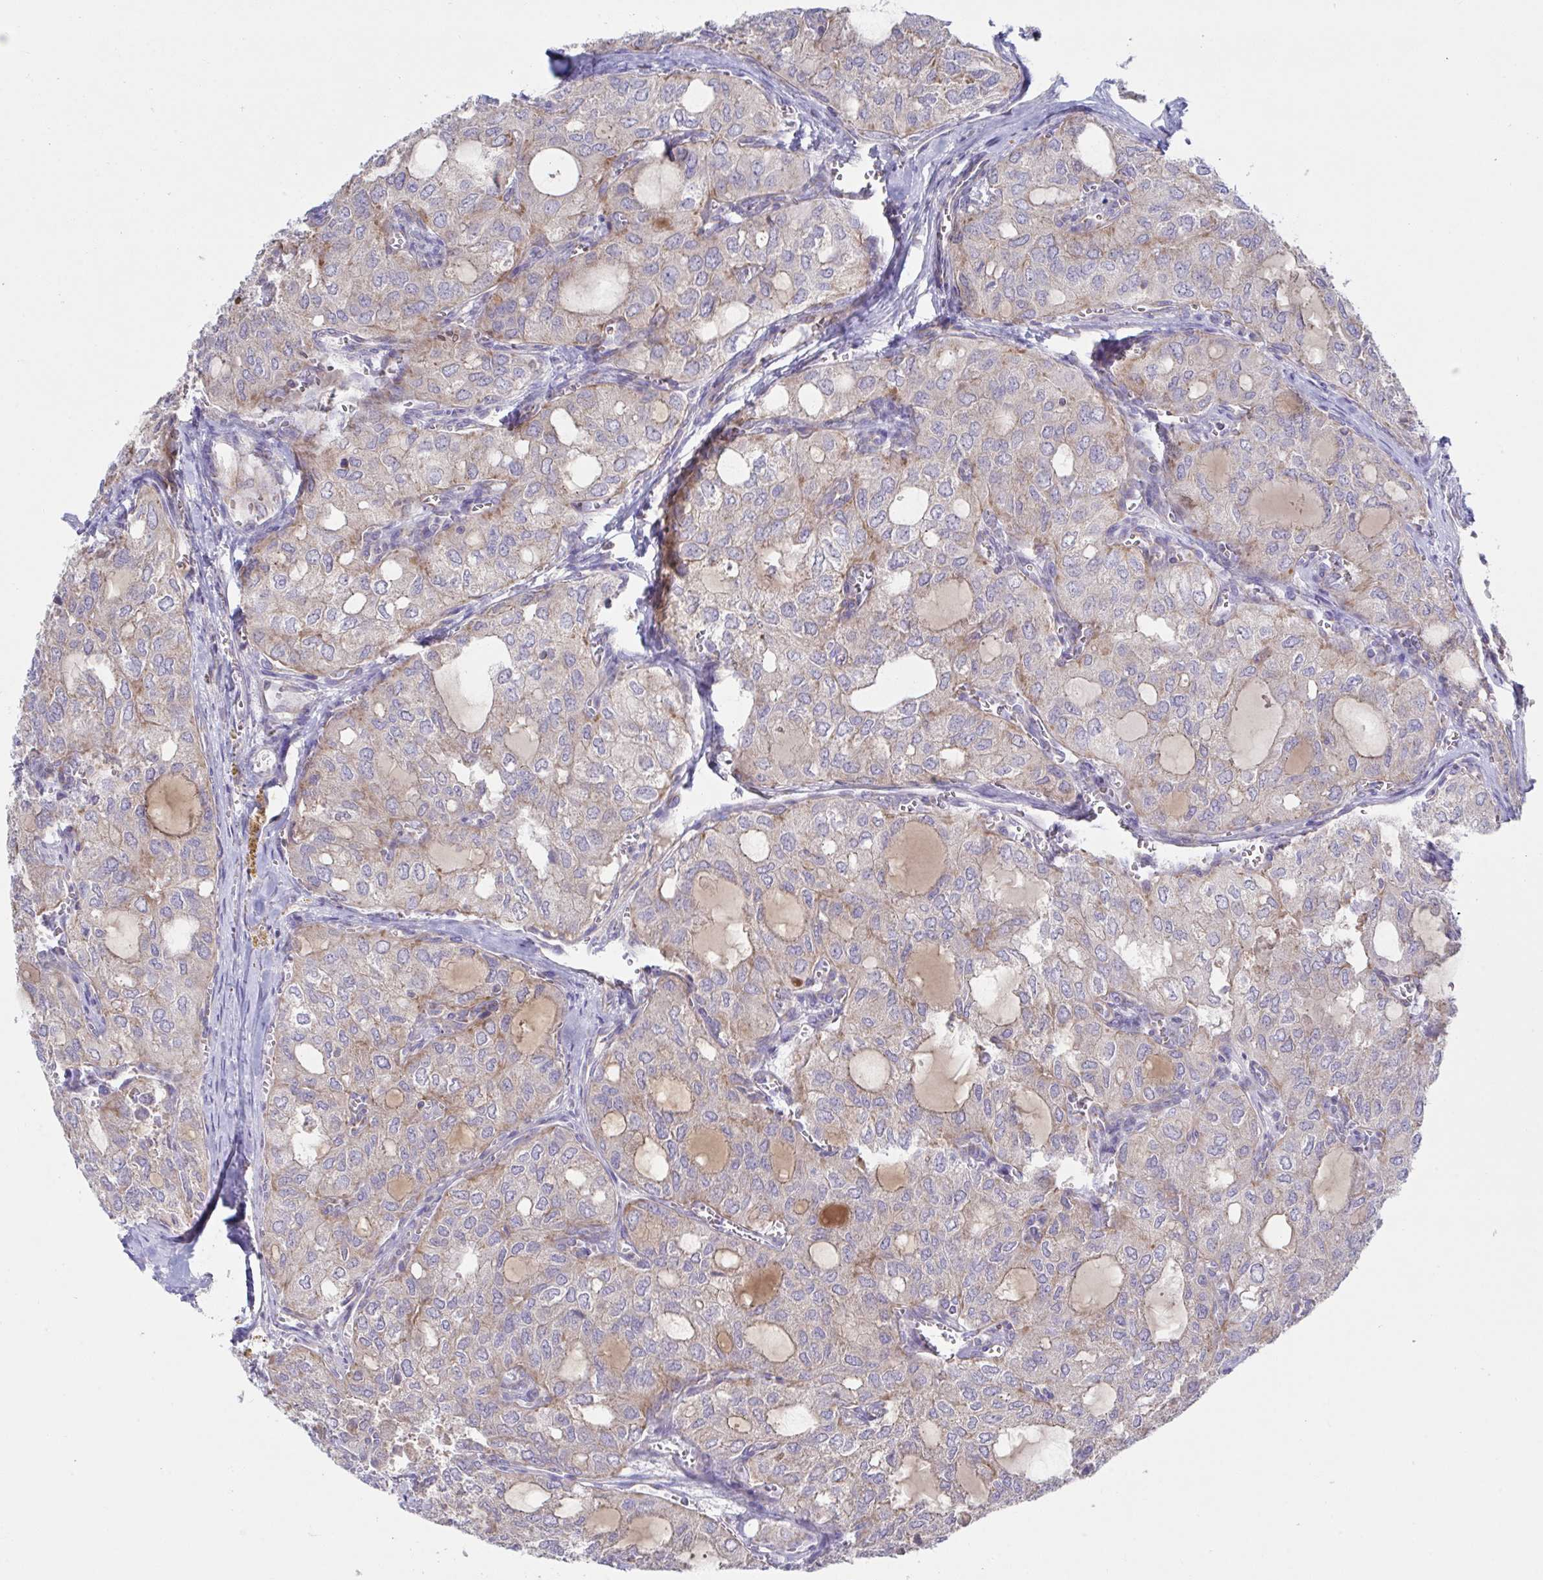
{"staining": {"intensity": "weak", "quantity": "25%-75%", "location": "cytoplasmic/membranous"}, "tissue": "thyroid cancer", "cell_type": "Tumor cells", "image_type": "cancer", "snomed": [{"axis": "morphology", "description": "Follicular adenoma carcinoma, NOS"}, {"axis": "topography", "description": "Thyroid gland"}], "caption": "There is low levels of weak cytoplasmic/membranous staining in tumor cells of follicular adenoma carcinoma (thyroid), as demonstrated by immunohistochemical staining (brown color).", "gene": "NDUFA7", "patient": {"sex": "male", "age": 75}}